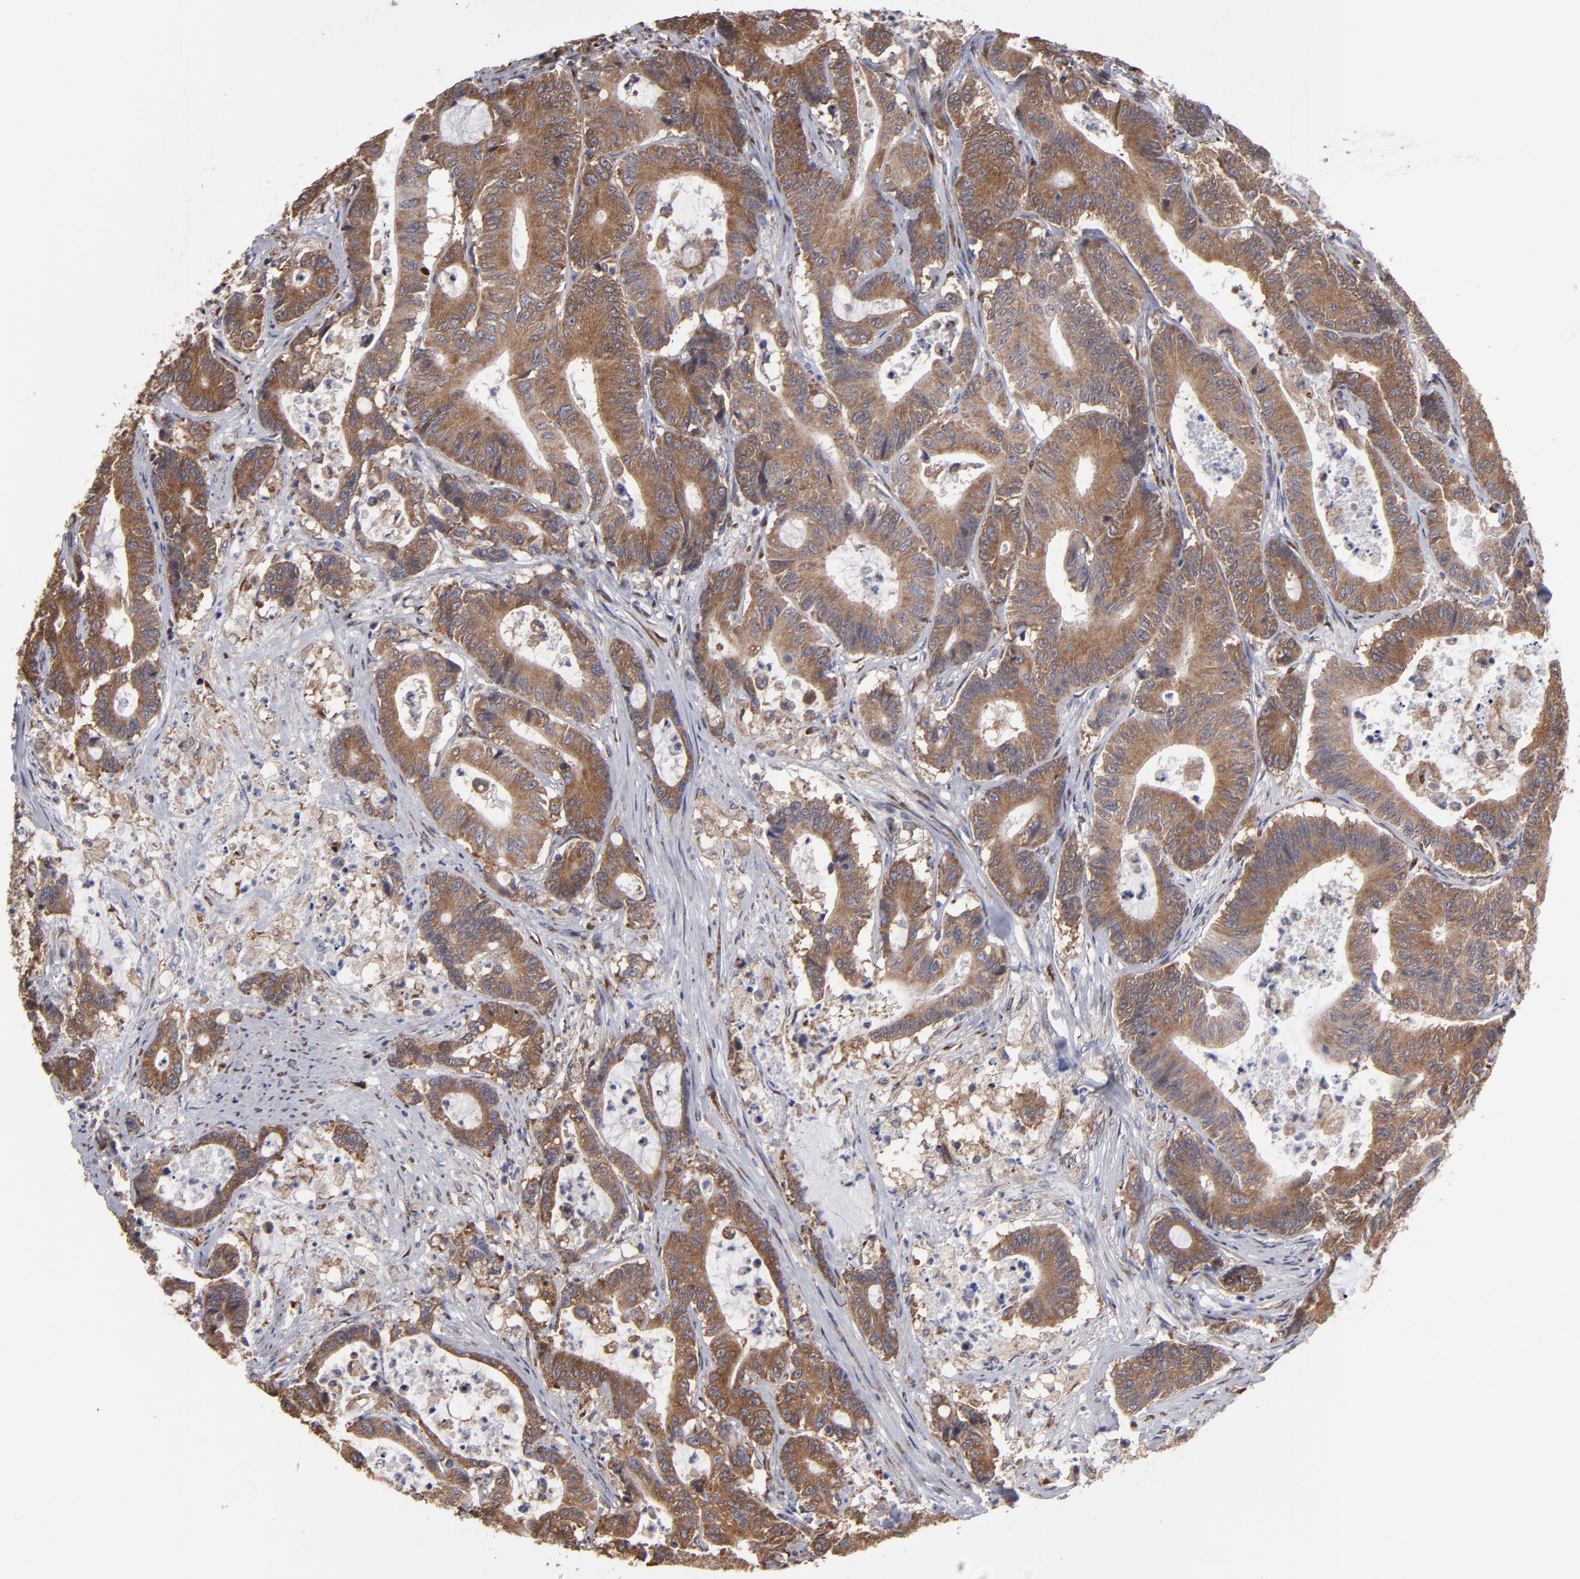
{"staining": {"intensity": "moderate", "quantity": ">75%", "location": "cytoplasmic/membranous"}, "tissue": "colorectal cancer", "cell_type": "Tumor cells", "image_type": "cancer", "snomed": [{"axis": "morphology", "description": "Adenocarcinoma, NOS"}, {"axis": "topography", "description": "Colon"}], "caption": "The micrograph exhibits staining of colorectal cancer (adenocarcinoma), revealing moderate cytoplasmic/membranous protein staining (brown color) within tumor cells.", "gene": "SND1", "patient": {"sex": "female", "age": 84}}